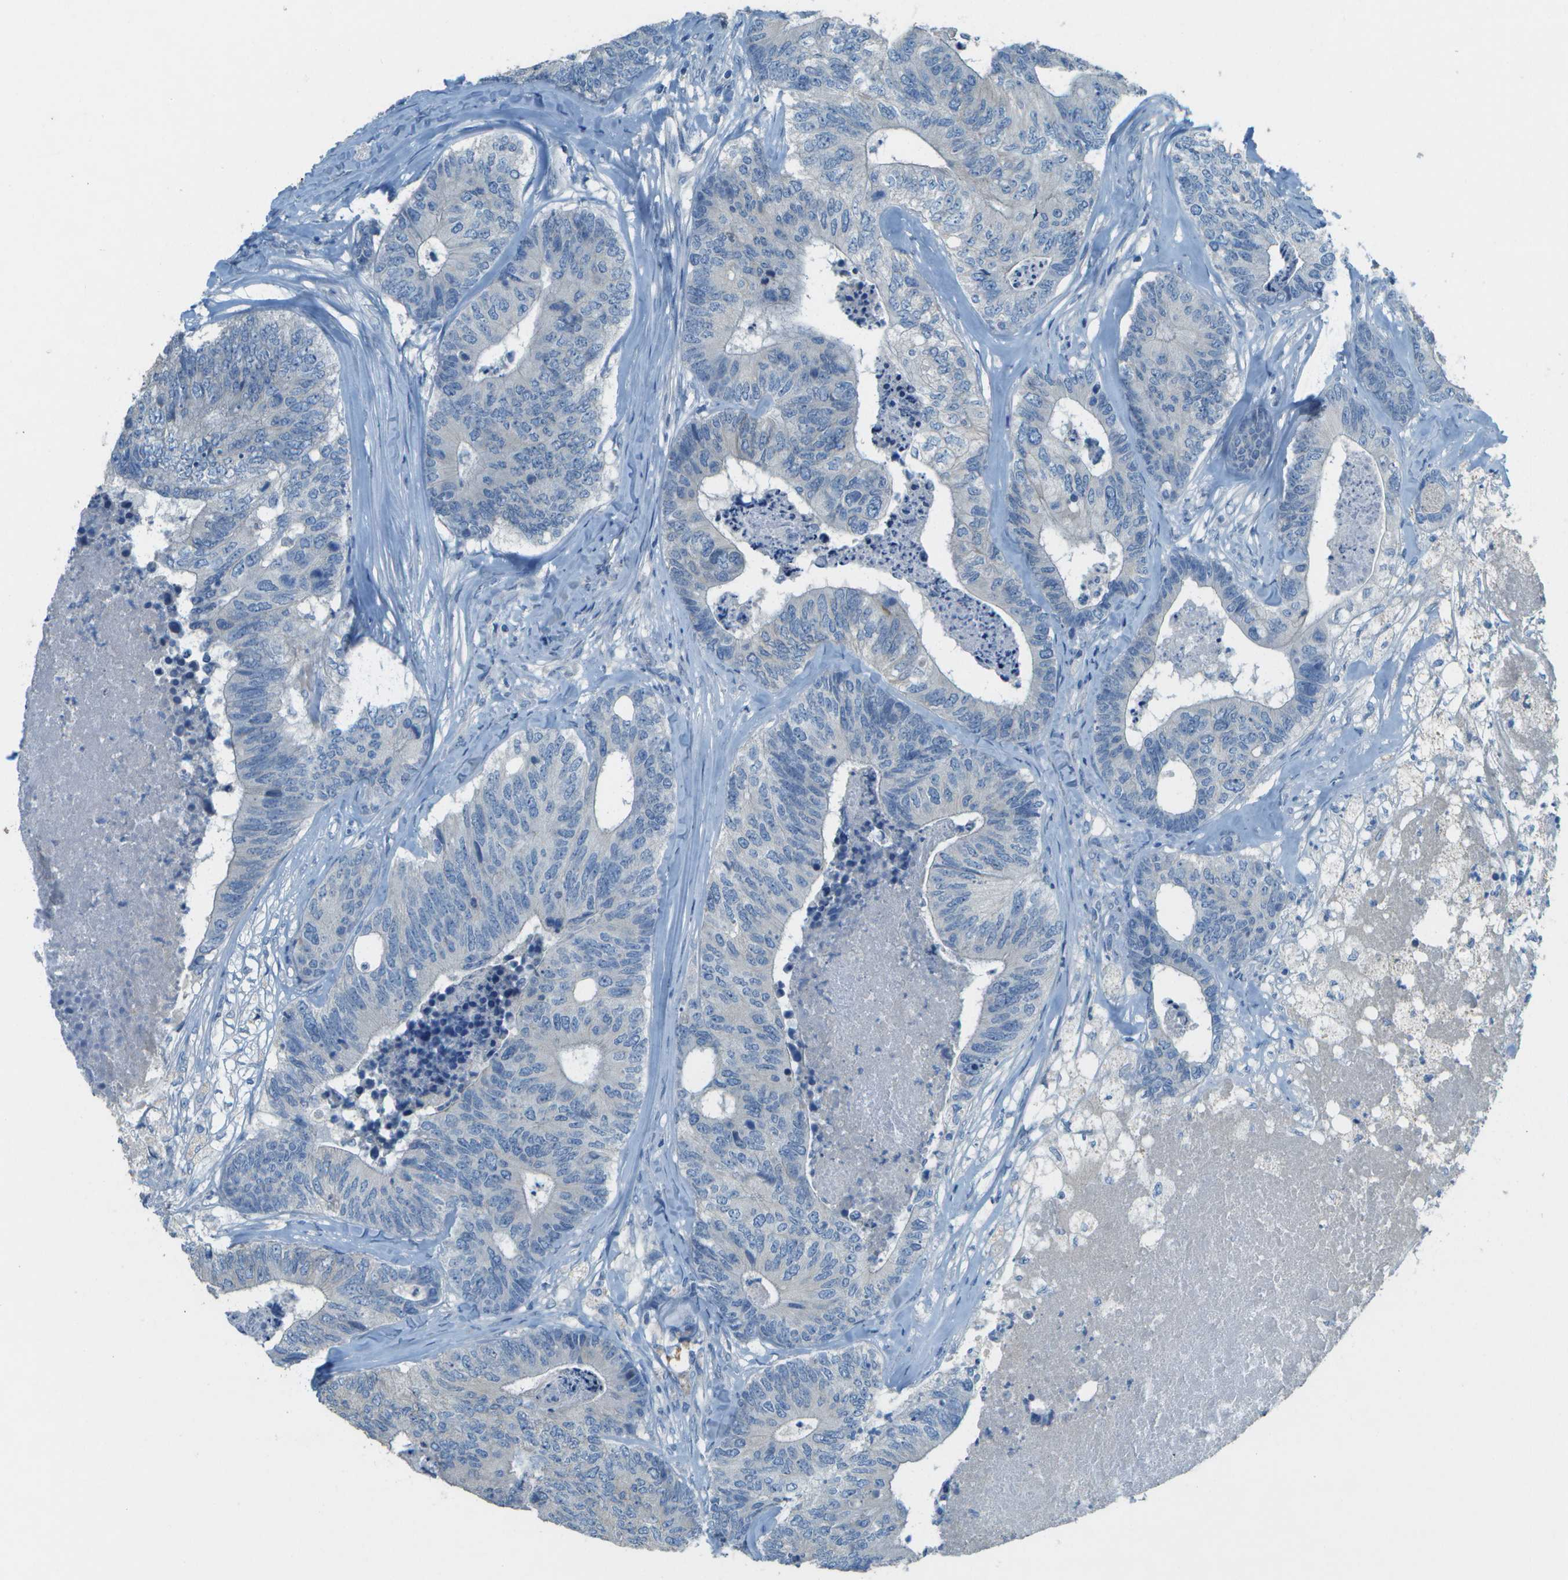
{"staining": {"intensity": "negative", "quantity": "none", "location": "none"}, "tissue": "colorectal cancer", "cell_type": "Tumor cells", "image_type": "cancer", "snomed": [{"axis": "morphology", "description": "Adenocarcinoma, NOS"}, {"axis": "topography", "description": "Colon"}], "caption": "IHC image of human colorectal cancer (adenocarcinoma) stained for a protein (brown), which reveals no expression in tumor cells. The staining was performed using DAB (3,3'-diaminobenzidine) to visualize the protein expression in brown, while the nuclei were stained in blue with hematoxylin (Magnification: 20x).", "gene": "LGI2", "patient": {"sex": "female", "age": 67}}